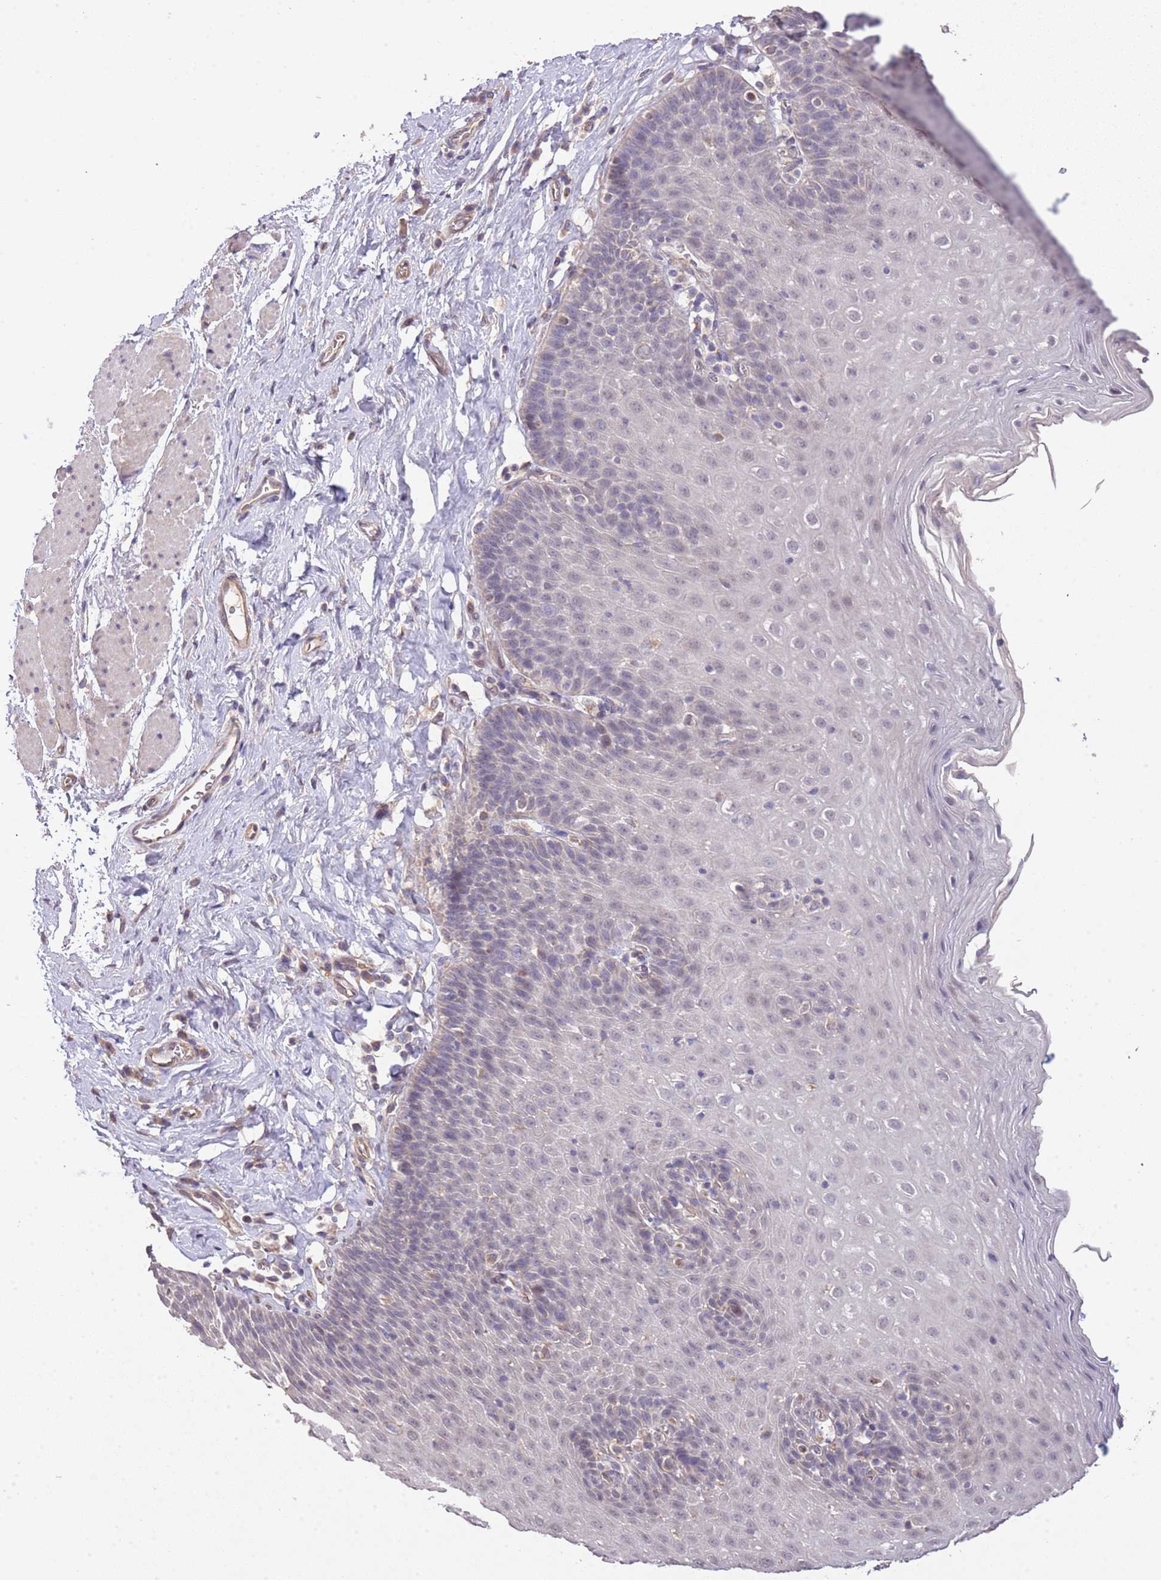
{"staining": {"intensity": "weak", "quantity": "25%-75%", "location": "cytoplasmic/membranous"}, "tissue": "esophagus", "cell_type": "Squamous epithelial cells", "image_type": "normal", "snomed": [{"axis": "morphology", "description": "Normal tissue, NOS"}, {"axis": "topography", "description": "Esophagus"}], "caption": "Weak cytoplasmic/membranous expression is seen in approximately 25%-75% of squamous epithelial cells in unremarkable esophagus. The staining is performed using DAB brown chromogen to label protein expression. The nuclei are counter-stained blue using hematoxylin.", "gene": "IVD", "patient": {"sex": "female", "age": 61}}